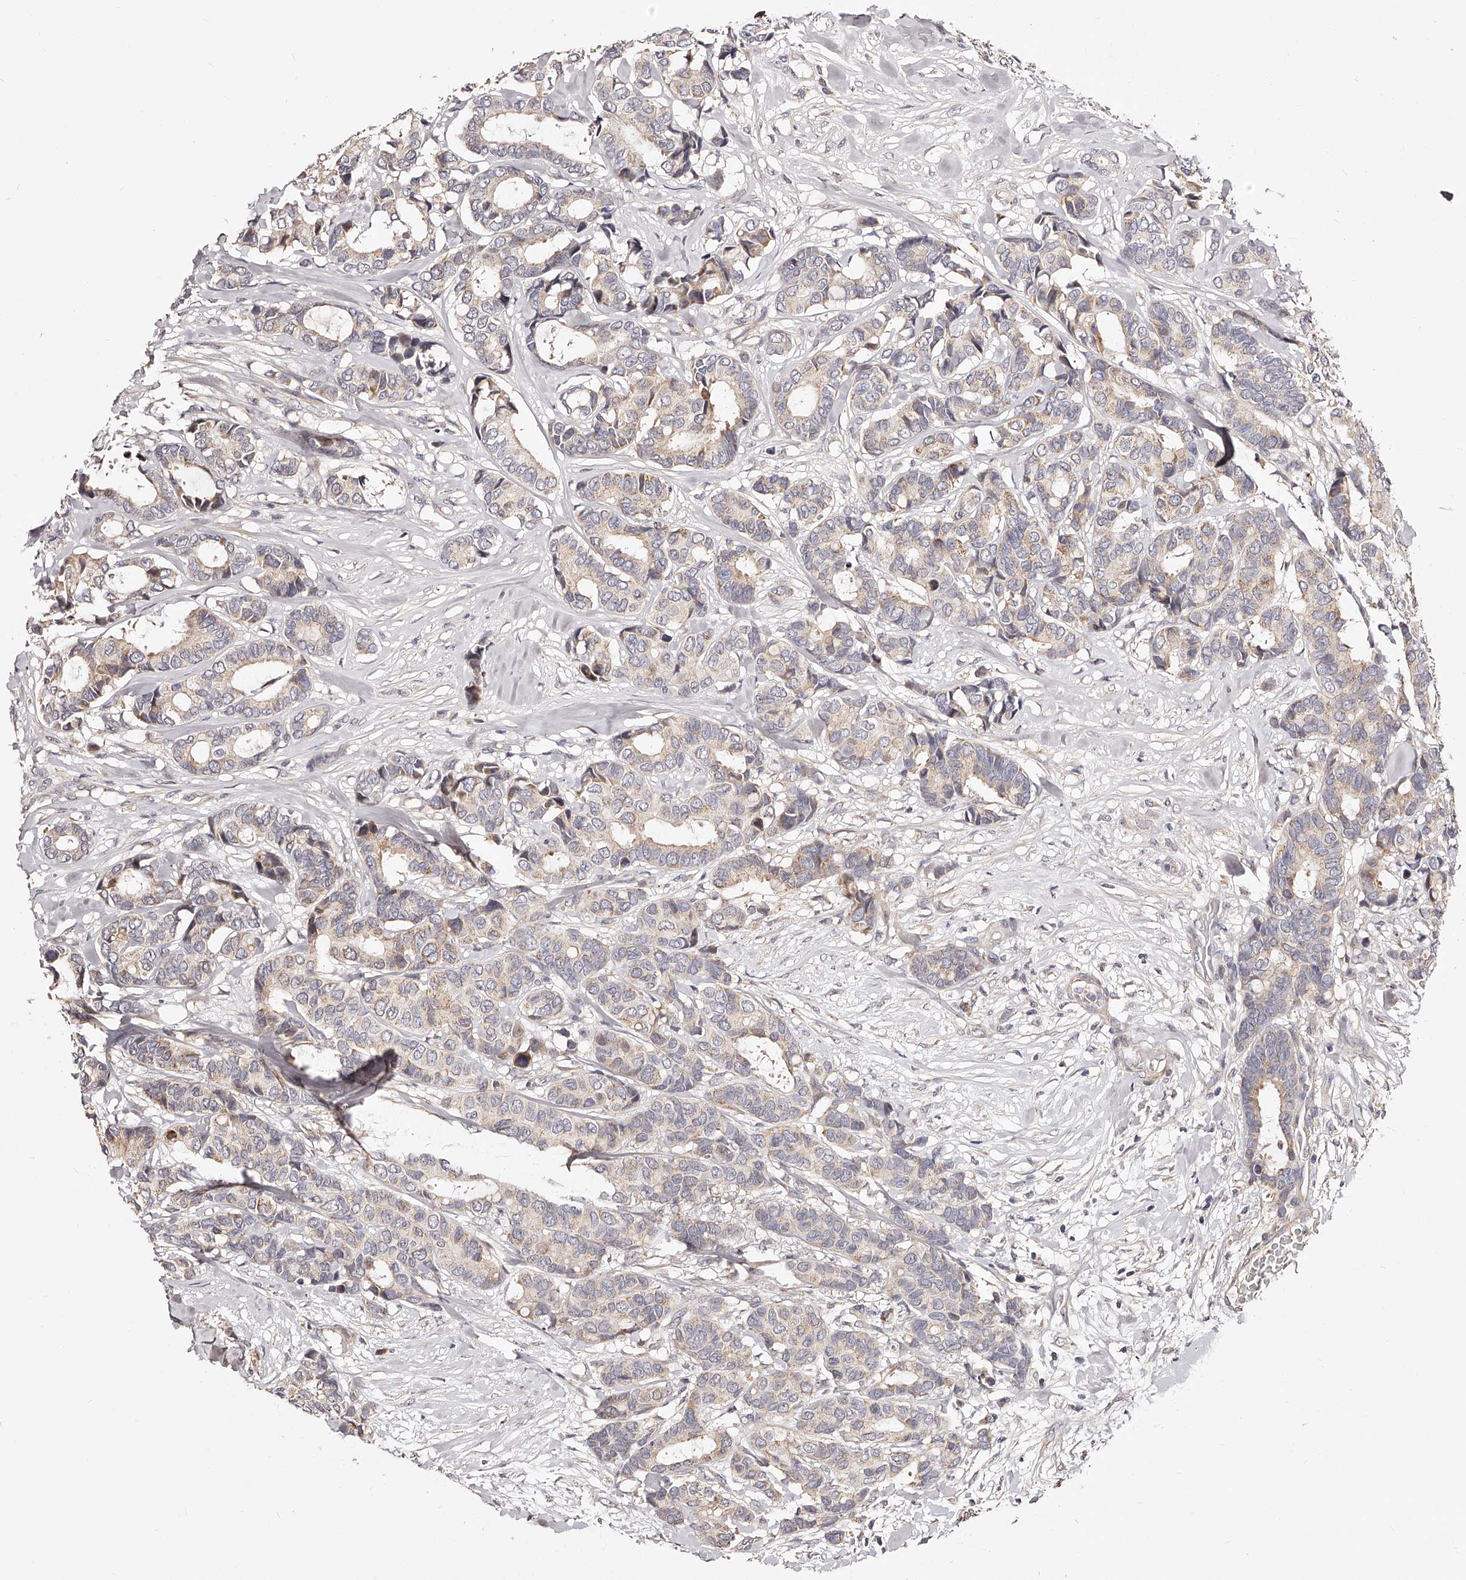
{"staining": {"intensity": "weak", "quantity": "<25%", "location": "cytoplasmic/membranous"}, "tissue": "breast cancer", "cell_type": "Tumor cells", "image_type": "cancer", "snomed": [{"axis": "morphology", "description": "Duct carcinoma"}, {"axis": "topography", "description": "Breast"}], "caption": "There is no significant expression in tumor cells of breast cancer (infiltrating ductal carcinoma).", "gene": "ZNF502", "patient": {"sex": "female", "age": 87}}